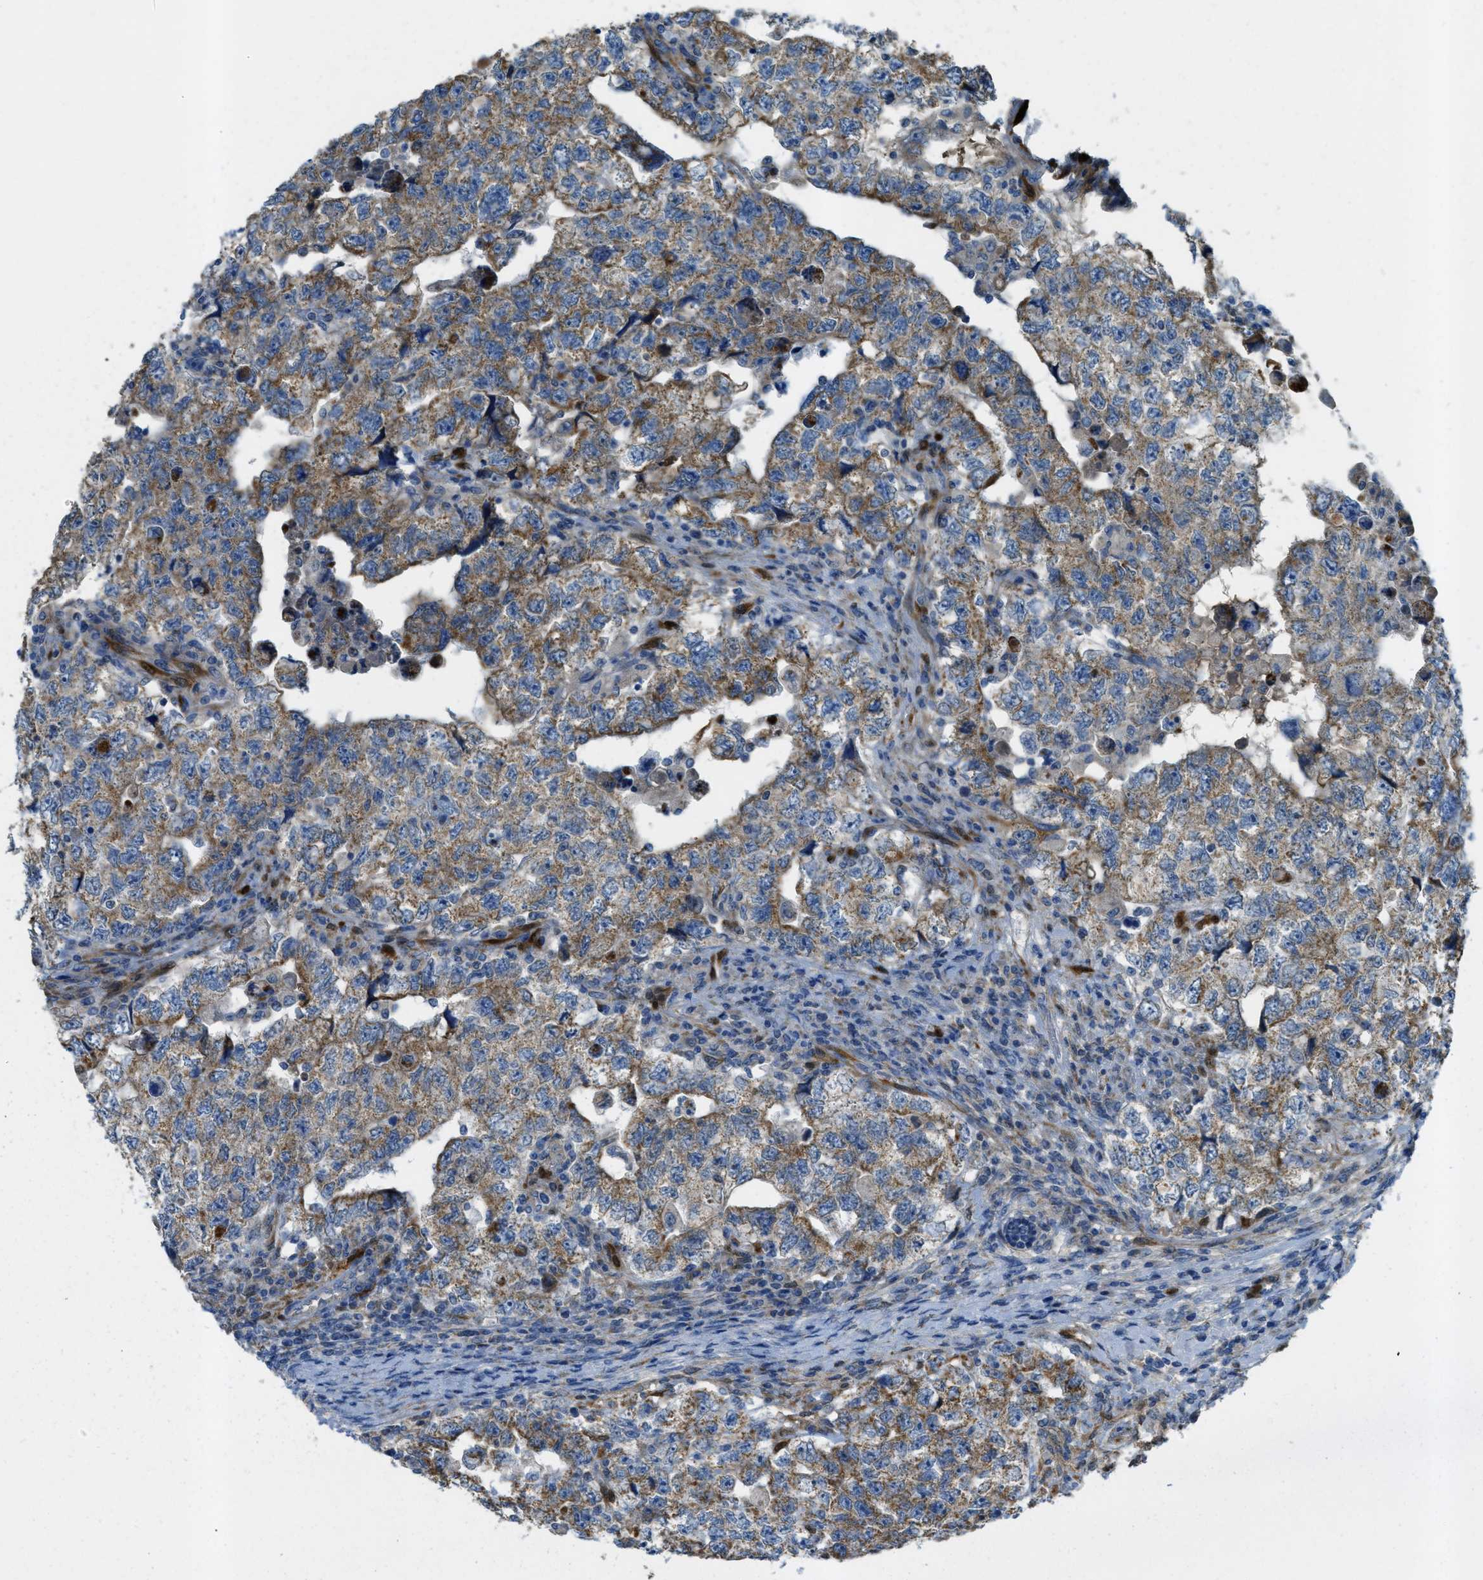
{"staining": {"intensity": "moderate", "quantity": ">75%", "location": "cytoplasmic/membranous"}, "tissue": "testis cancer", "cell_type": "Tumor cells", "image_type": "cancer", "snomed": [{"axis": "morphology", "description": "Carcinoma, Embryonal, NOS"}, {"axis": "topography", "description": "Testis"}], "caption": "There is medium levels of moderate cytoplasmic/membranous positivity in tumor cells of testis cancer (embryonal carcinoma), as demonstrated by immunohistochemical staining (brown color).", "gene": "CYGB", "patient": {"sex": "male", "age": 36}}